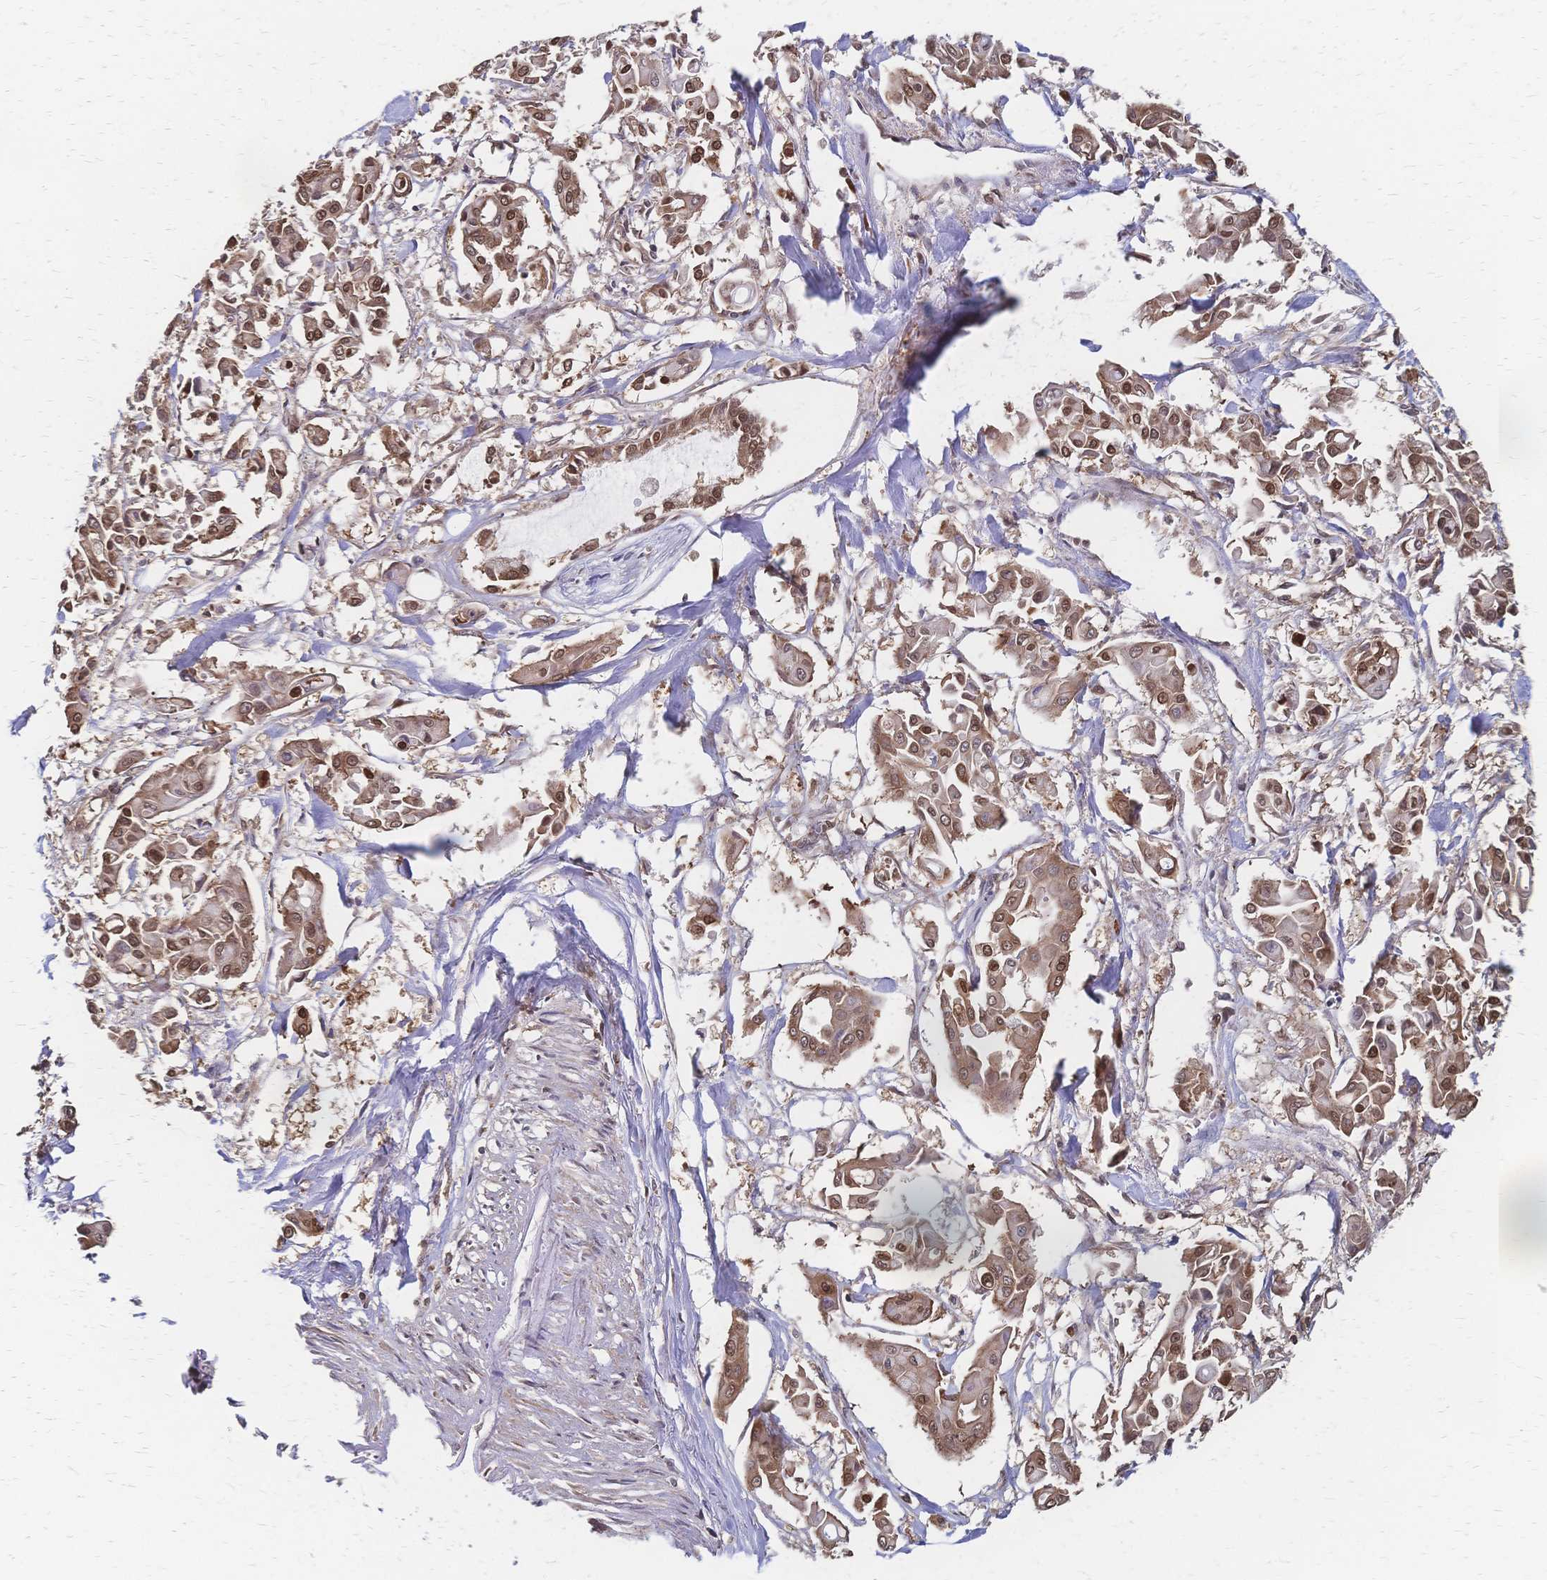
{"staining": {"intensity": "moderate", "quantity": ">75%", "location": "nuclear"}, "tissue": "pancreatic cancer", "cell_type": "Tumor cells", "image_type": "cancer", "snomed": [{"axis": "morphology", "description": "Adenocarcinoma, NOS"}, {"axis": "topography", "description": "Pancreas"}], "caption": "Human pancreatic cancer stained with a protein marker shows moderate staining in tumor cells.", "gene": "HDGF", "patient": {"sex": "male", "age": 61}}